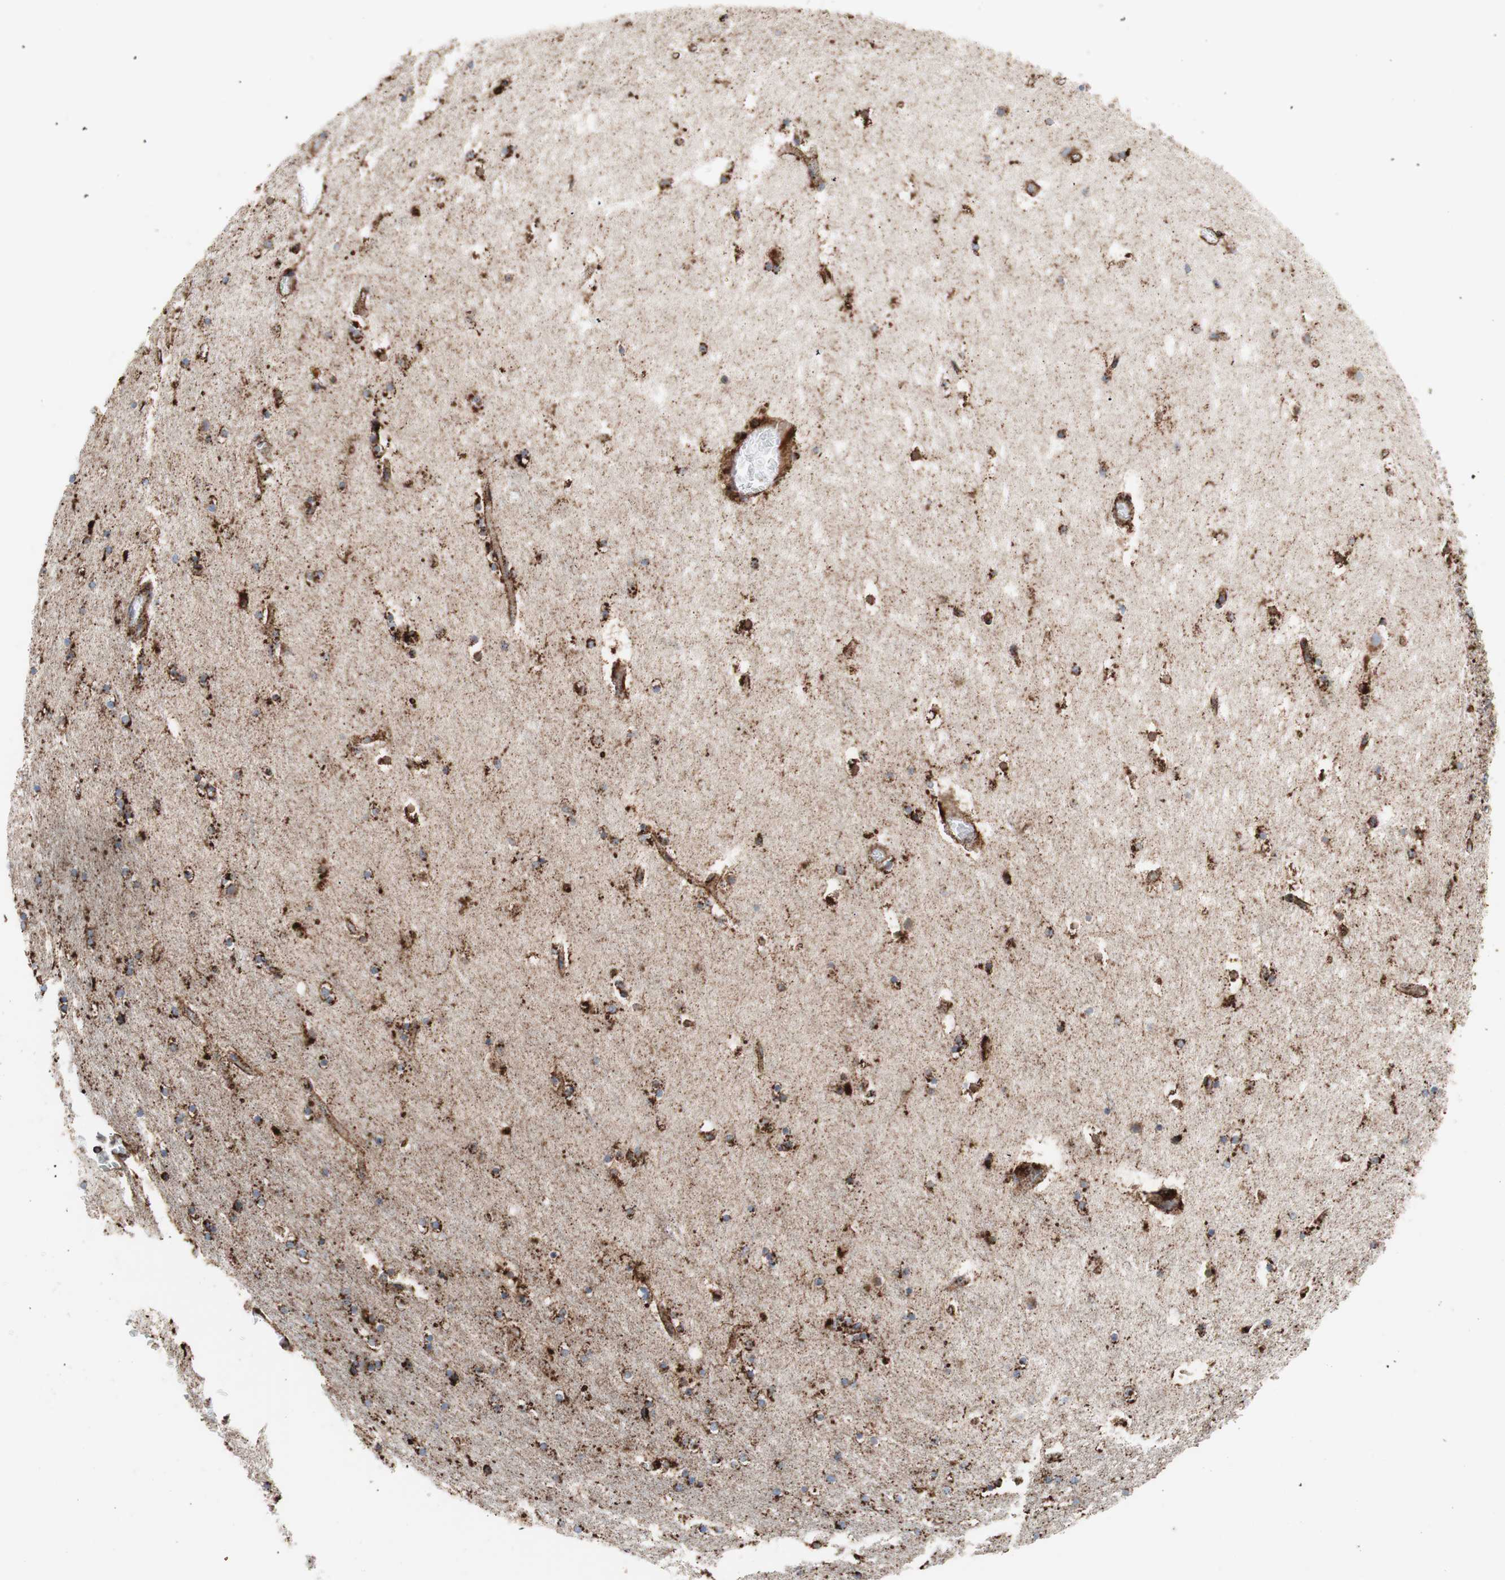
{"staining": {"intensity": "strong", "quantity": ">75%", "location": "cytoplasmic/membranous"}, "tissue": "hippocampus", "cell_type": "Glial cells", "image_type": "normal", "snomed": [{"axis": "morphology", "description": "Normal tissue, NOS"}, {"axis": "topography", "description": "Hippocampus"}], "caption": "Glial cells exhibit high levels of strong cytoplasmic/membranous staining in about >75% of cells in normal human hippocampus.", "gene": "LAMP1", "patient": {"sex": "male", "age": 45}}